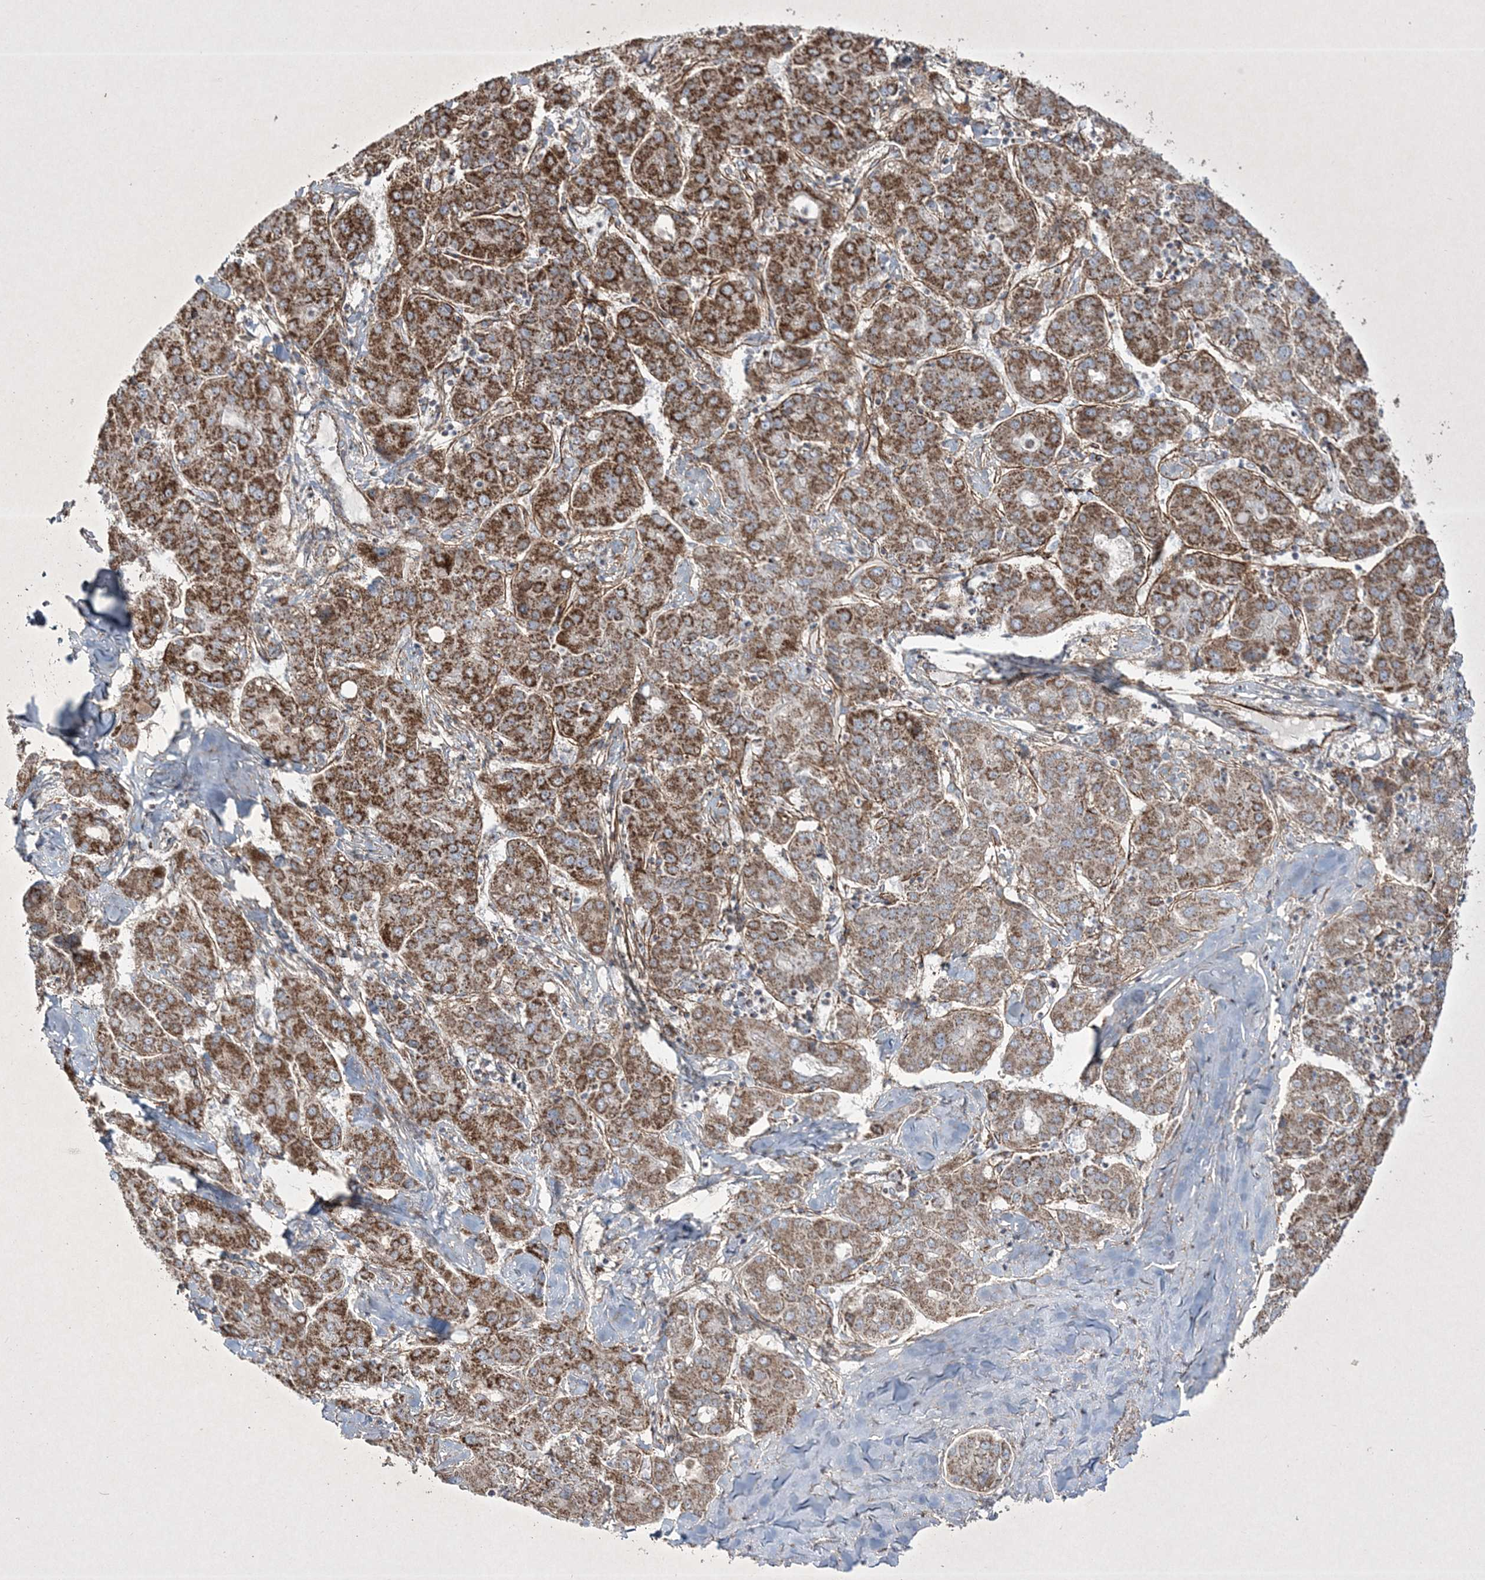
{"staining": {"intensity": "strong", "quantity": ">75%", "location": "cytoplasmic/membranous"}, "tissue": "liver cancer", "cell_type": "Tumor cells", "image_type": "cancer", "snomed": [{"axis": "morphology", "description": "Carcinoma, Hepatocellular, NOS"}, {"axis": "topography", "description": "Liver"}], "caption": "A histopathology image showing strong cytoplasmic/membranous expression in approximately >75% of tumor cells in liver cancer (hepatocellular carcinoma), as visualized by brown immunohistochemical staining.", "gene": "RICTOR", "patient": {"sex": "male", "age": 65}}